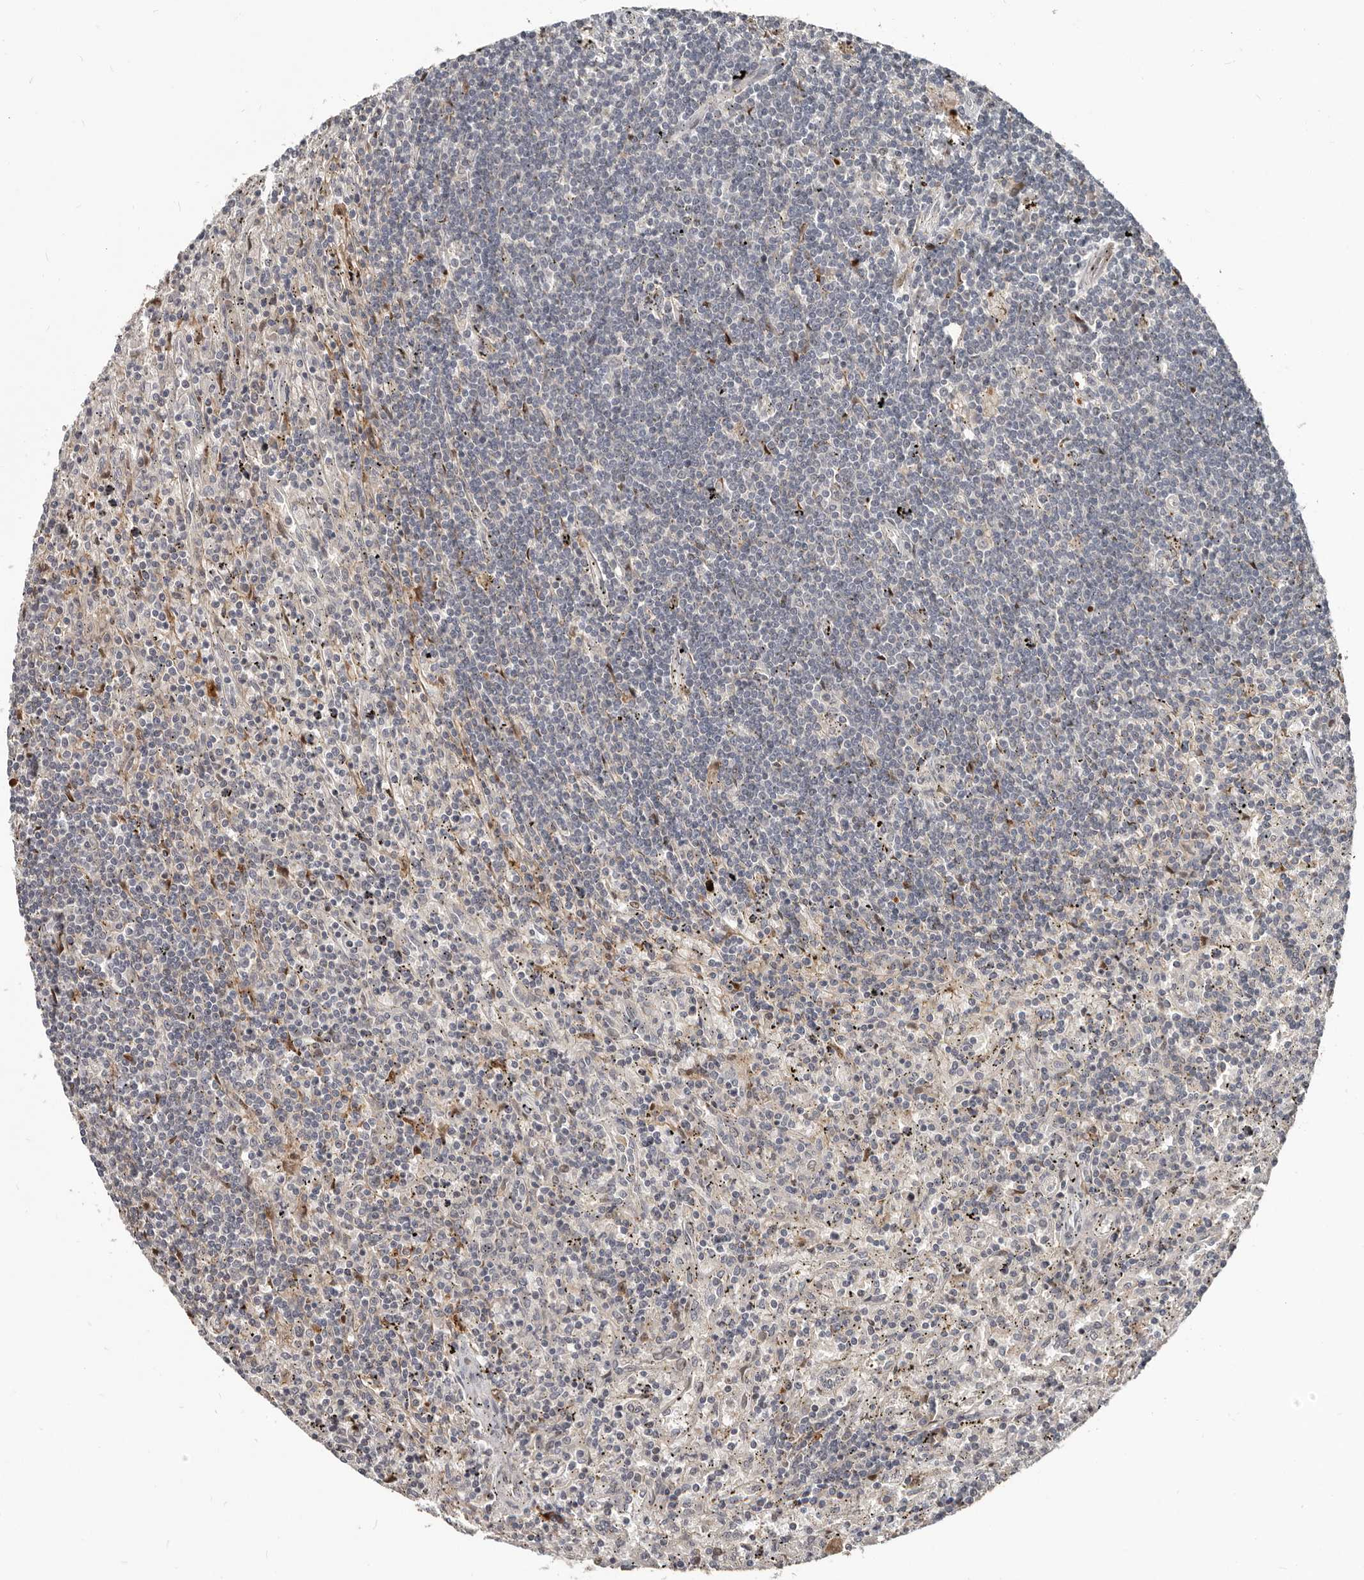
{"staining": {"intensity": "negative", "quantity": "none", "location": "none"}, "tissue": "lymphoma", "cell_type": "Tumor cells", "image_type": "cancer", "snomed": [{"axis": "morphology", "description": "Malignant lymphoma, non-Hodgkin's type, Low grade"}, {"axis": "topography", "description": "Spleen"}], "caption": "IHC histopathology image of human lymphoma stained for a protein (brown), which demonstrates no positivity in tumor cells.", "gene": "APOL6", "patient": {"sex": "male", "age": 76}}